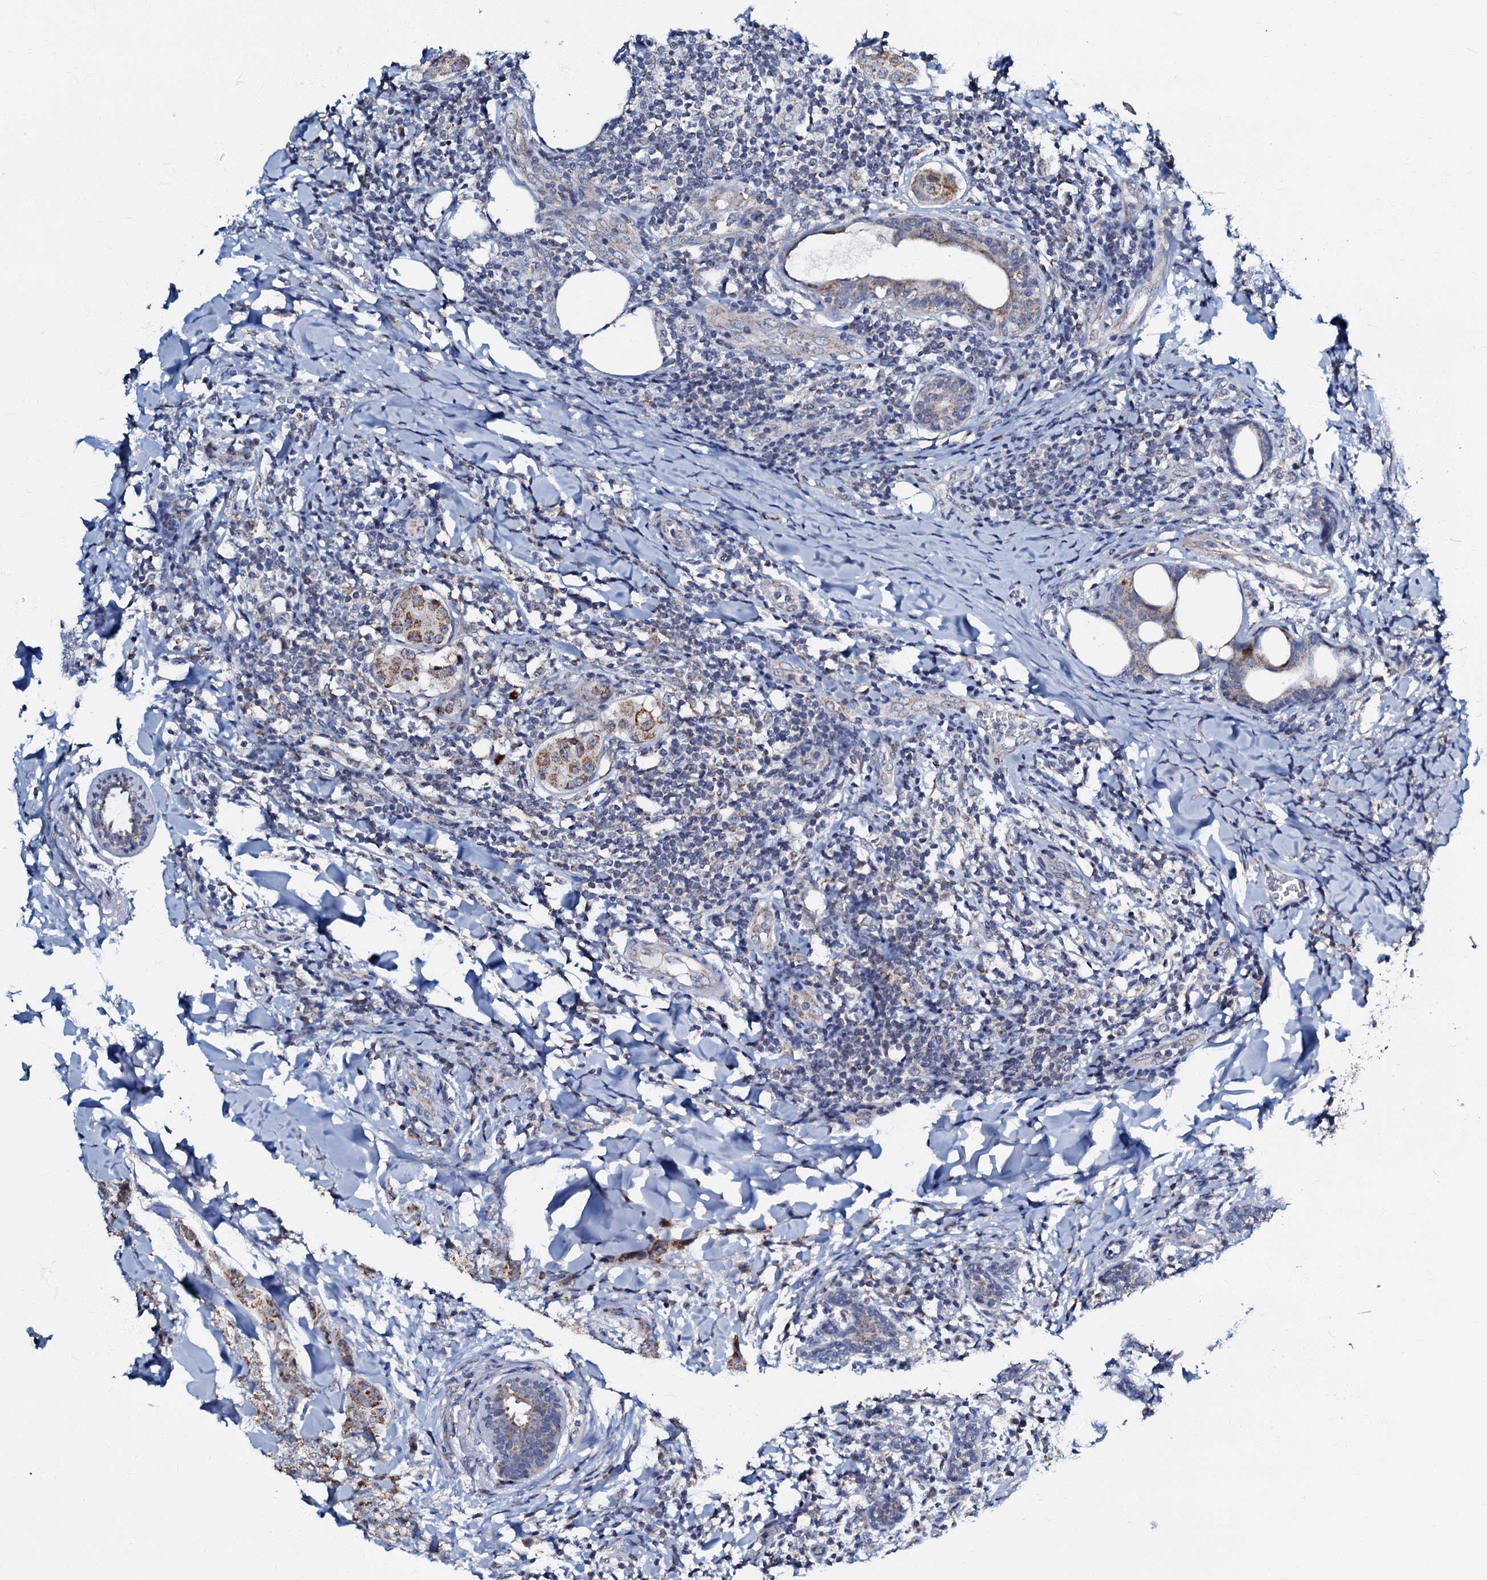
{"staining": {"intensity": "moderate", "quantity": ">75%", "location": "cytoplasmic/membranous"}, "tissue": "breast cancer", "cell_type": "Tumor cells", "image_type": "cancer", "snomed": [{"axis": "morphology", "description": "Duct carcinoma"}, {"axis": "topography", "description": "Breast"}], "caption": "This is a micrograph of IHC staining of breast cancer, which shows moderate positivity in the cytoplasmic/membranous of tumor cells.", "gene": "MRPL51", "patient": {"sex": "female", "age": 40}}